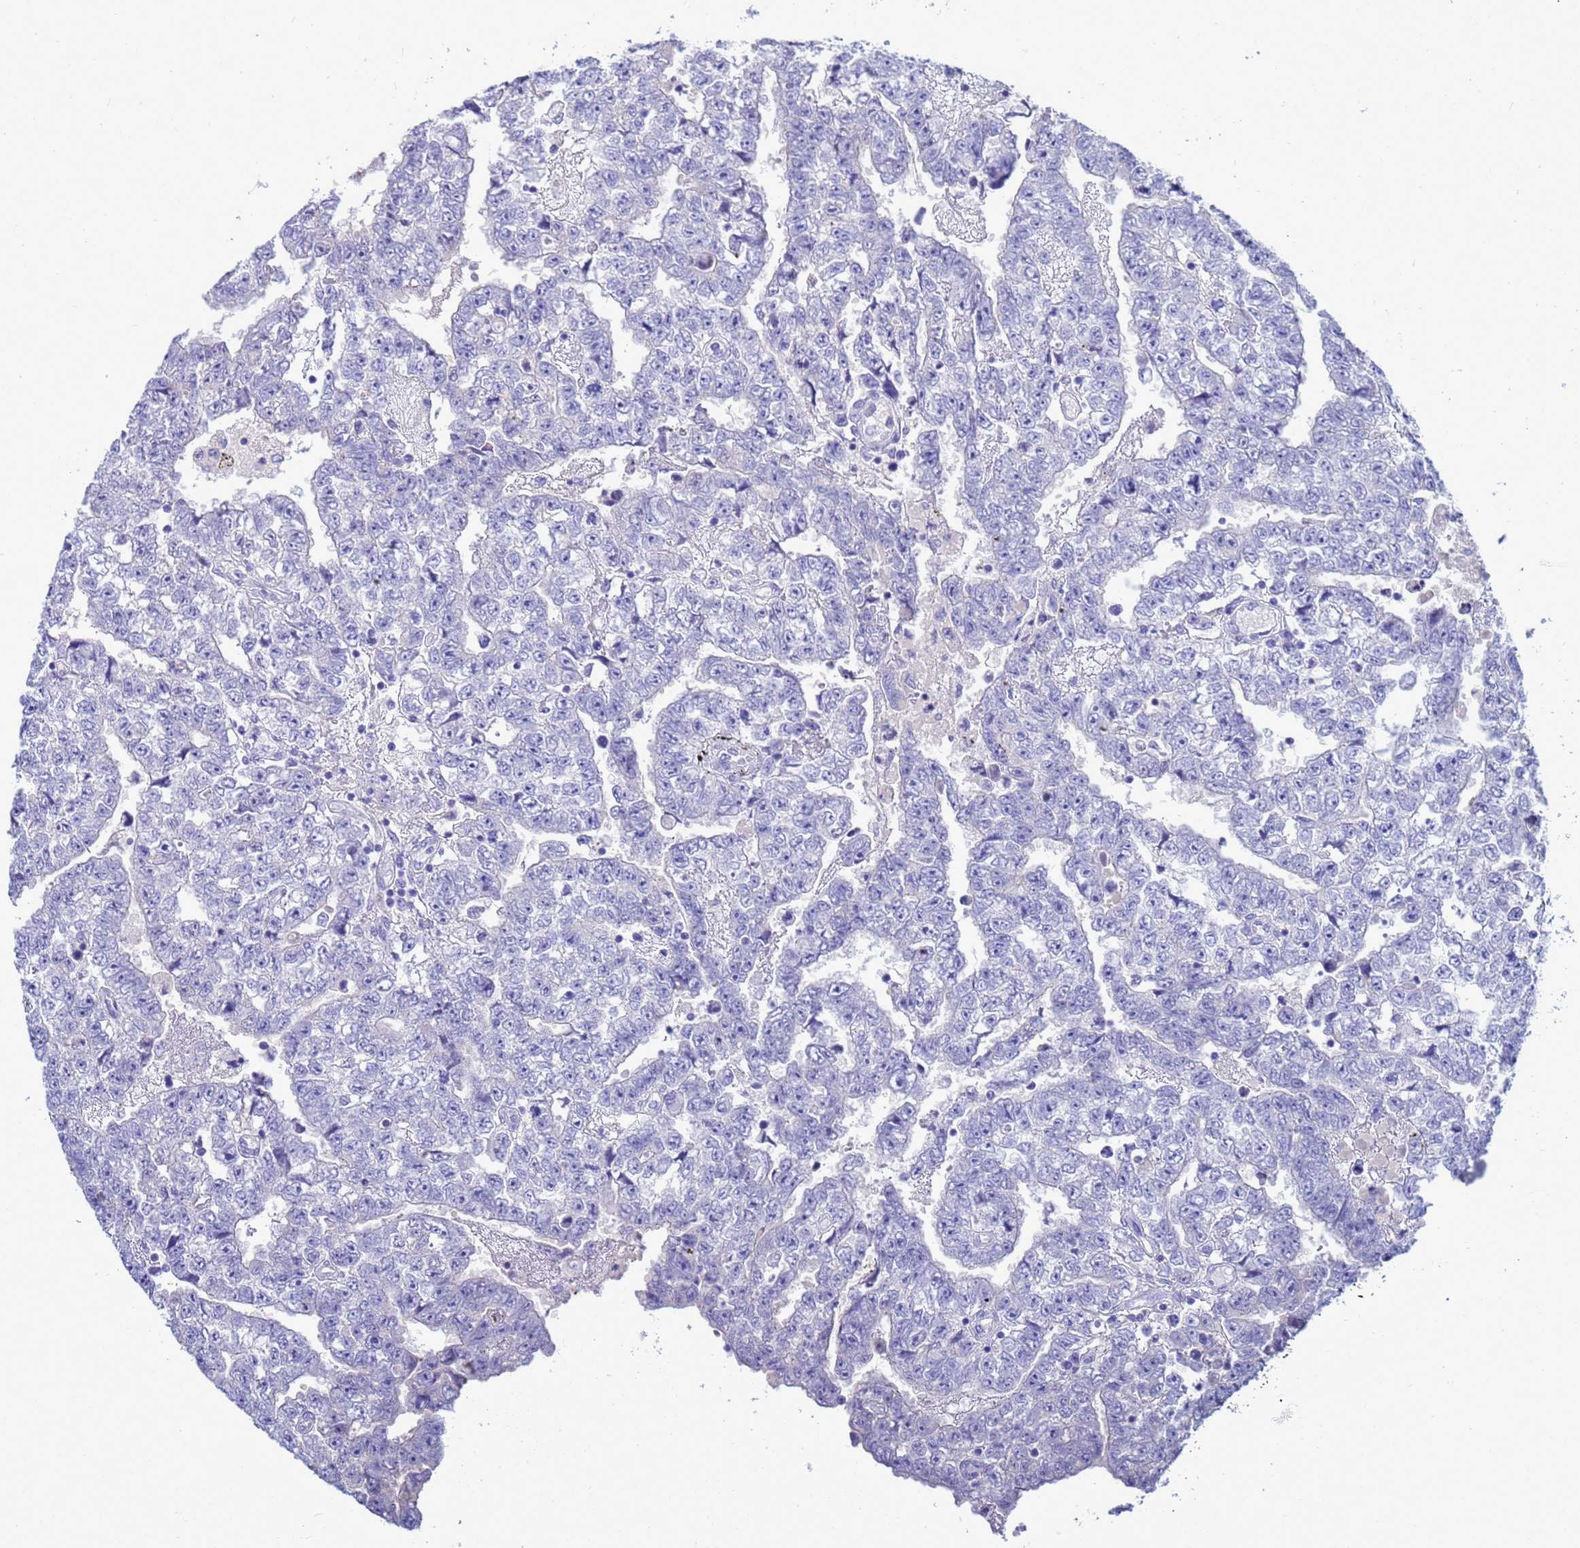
{"staining": {"intensity": "negative", "quantity": "none", "location": "none"}, "tissue": "testis cancer", "cell_type": "Tumor cells", "image_type": "cancer", "snomed": [{"axis": "morphology", "description": "Carcinoma, Embryonal, NOS"}, {"axis": "topography", "description": "Testis"}], "caption": "Testis cancer was stained to show a protein in brown. There is no significant staining in tumor cells.", "gene": "SYCN", "patient": {"sex": "male", "age": 25}}